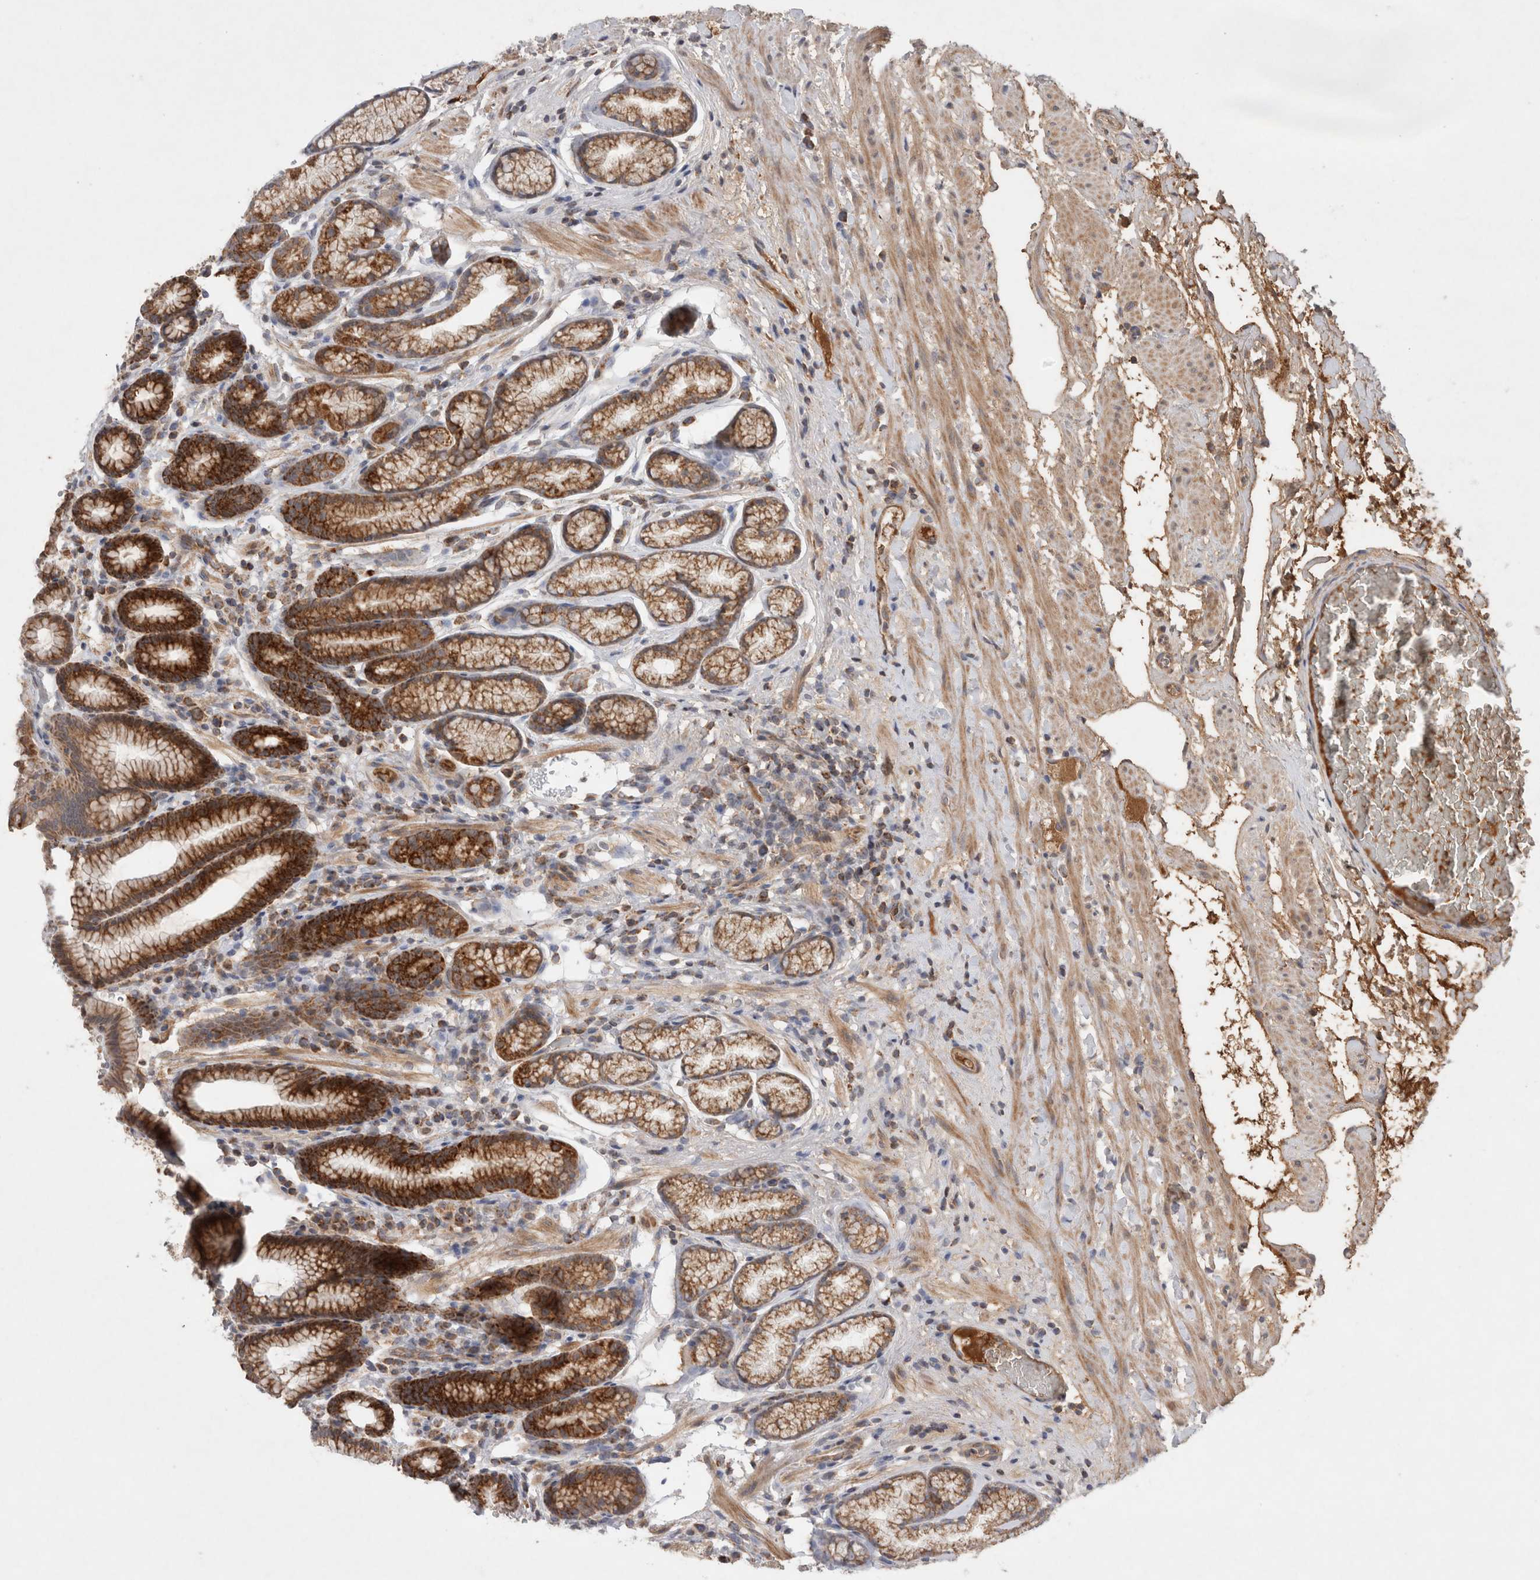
{"staining": {"intensity": "strong", "quantity": "25%-75%", "location": "cytoplasmic/membranous"}, "tissue": "stomach", "cell_type": "Glandular cells", "image_type": "normal", "snomed": [{"axis": "morphology", "description": "Normal tissue, NOS"}, {"axis": "topography", "description": "Stomach"}], "caption": "Immunohistochemistry micrograph of unremarkable stomach: human stomach stained using immunohistochemistry exhibits high levels of strong protein expression localized specifically in the cytoplasmic/membranous of glandular cells, appearing as a cytoplasmic/membranous brown color.", "gene": "MRPS28", "patient": {"sex": "male", "age": 42}}